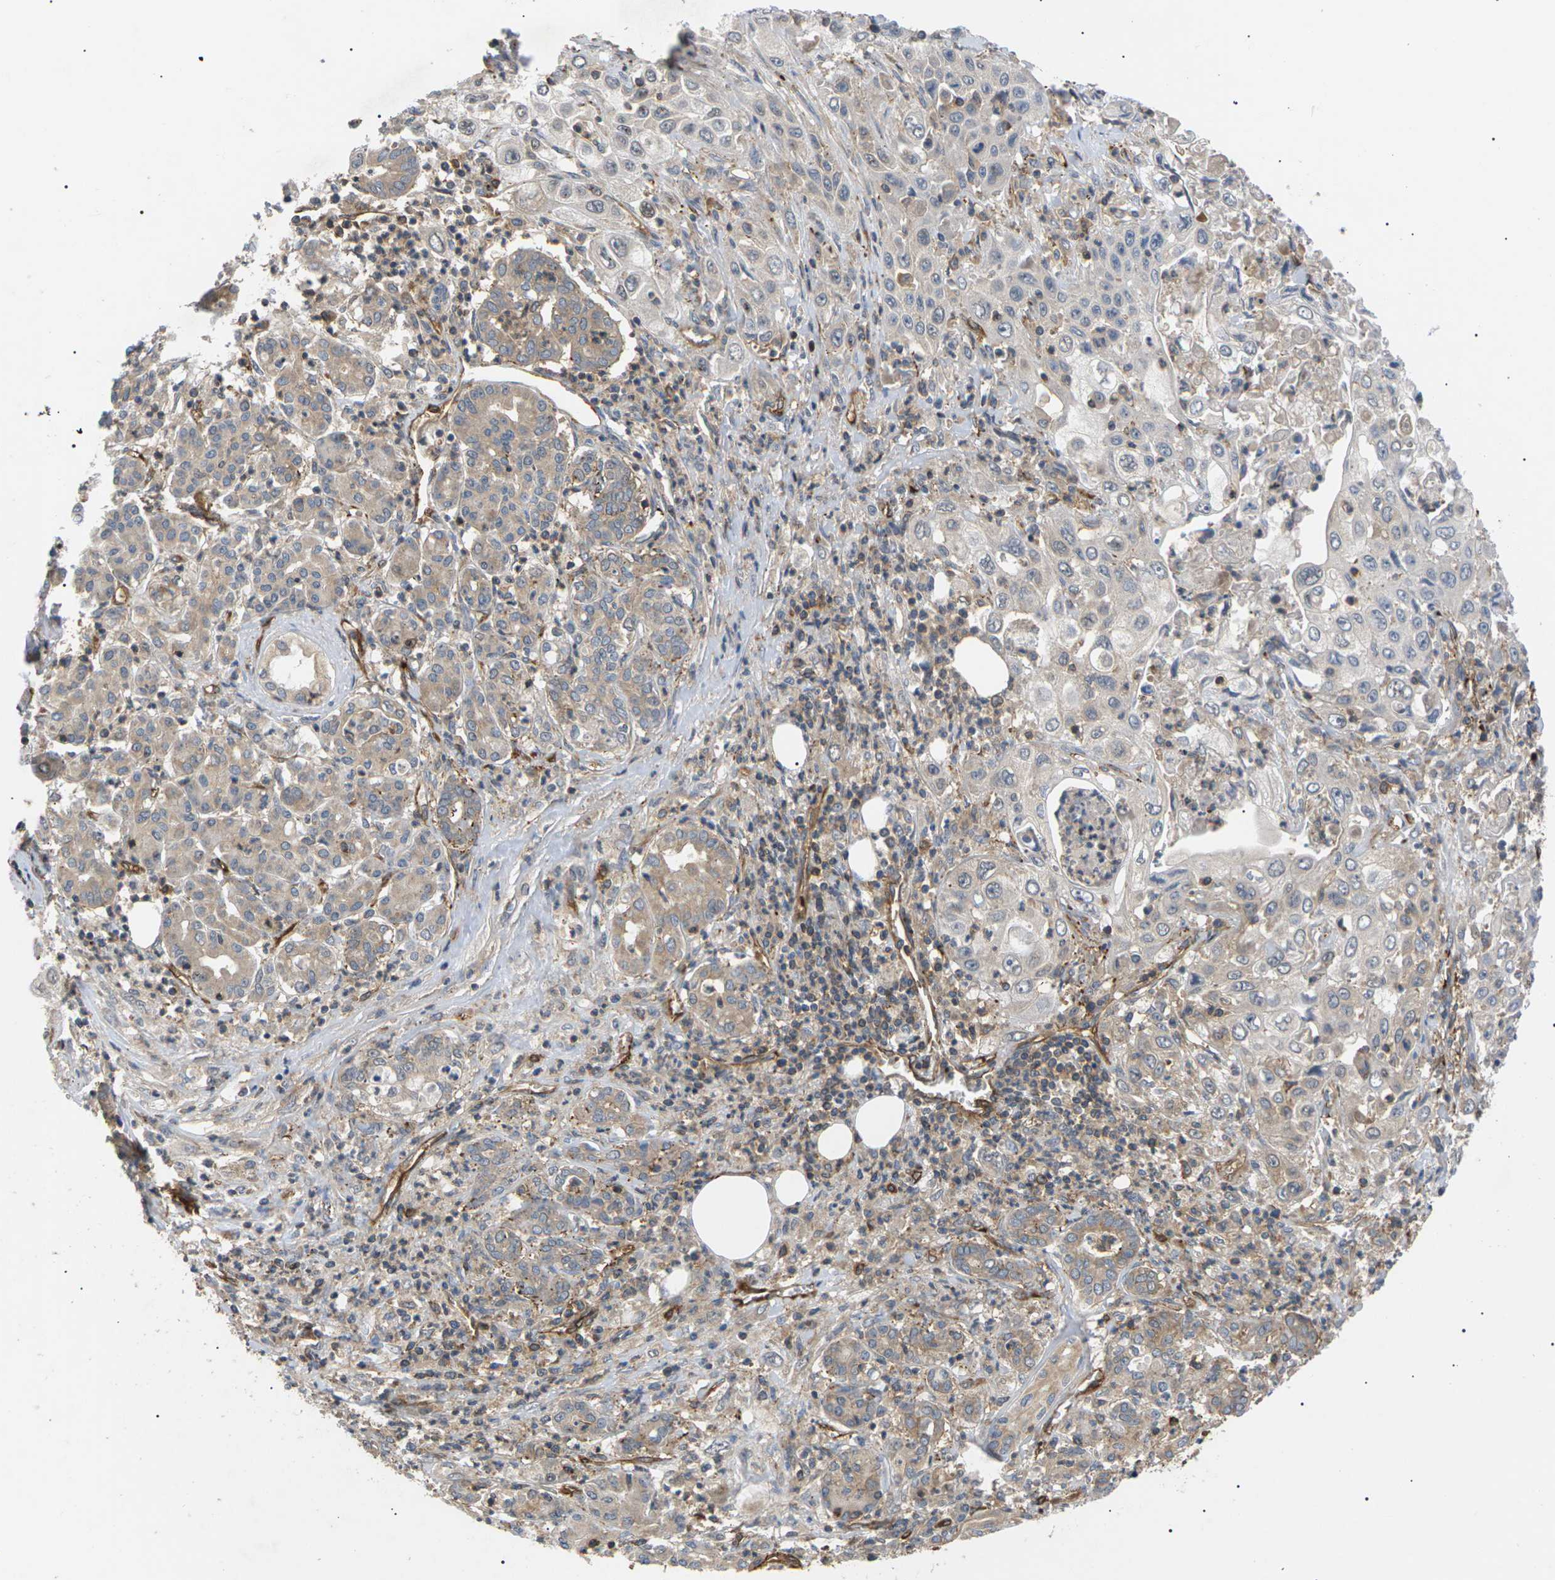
{"staining": {"intensity": "weak", "quantity": "<25%", "location": "cytoplasmic/membranous"}, "tissue": "pancreatic cancer", "cell_type": "Tumor cells", "image_type": "cancer", "snomed": [{"axis": "morphology", "description": "Adenocarcinoma, NOS"}, {"axis": "topography", "description": "Pancreas"}], "caption": "DAB (3,3'-diaminobenzidine) immunohistochemical staining of human adenocarcinoma (pancreatic) reveals no significant expression in tumor cells.", "gene": "TMTC4", "patient": {"sex": "male", "age": 70}}